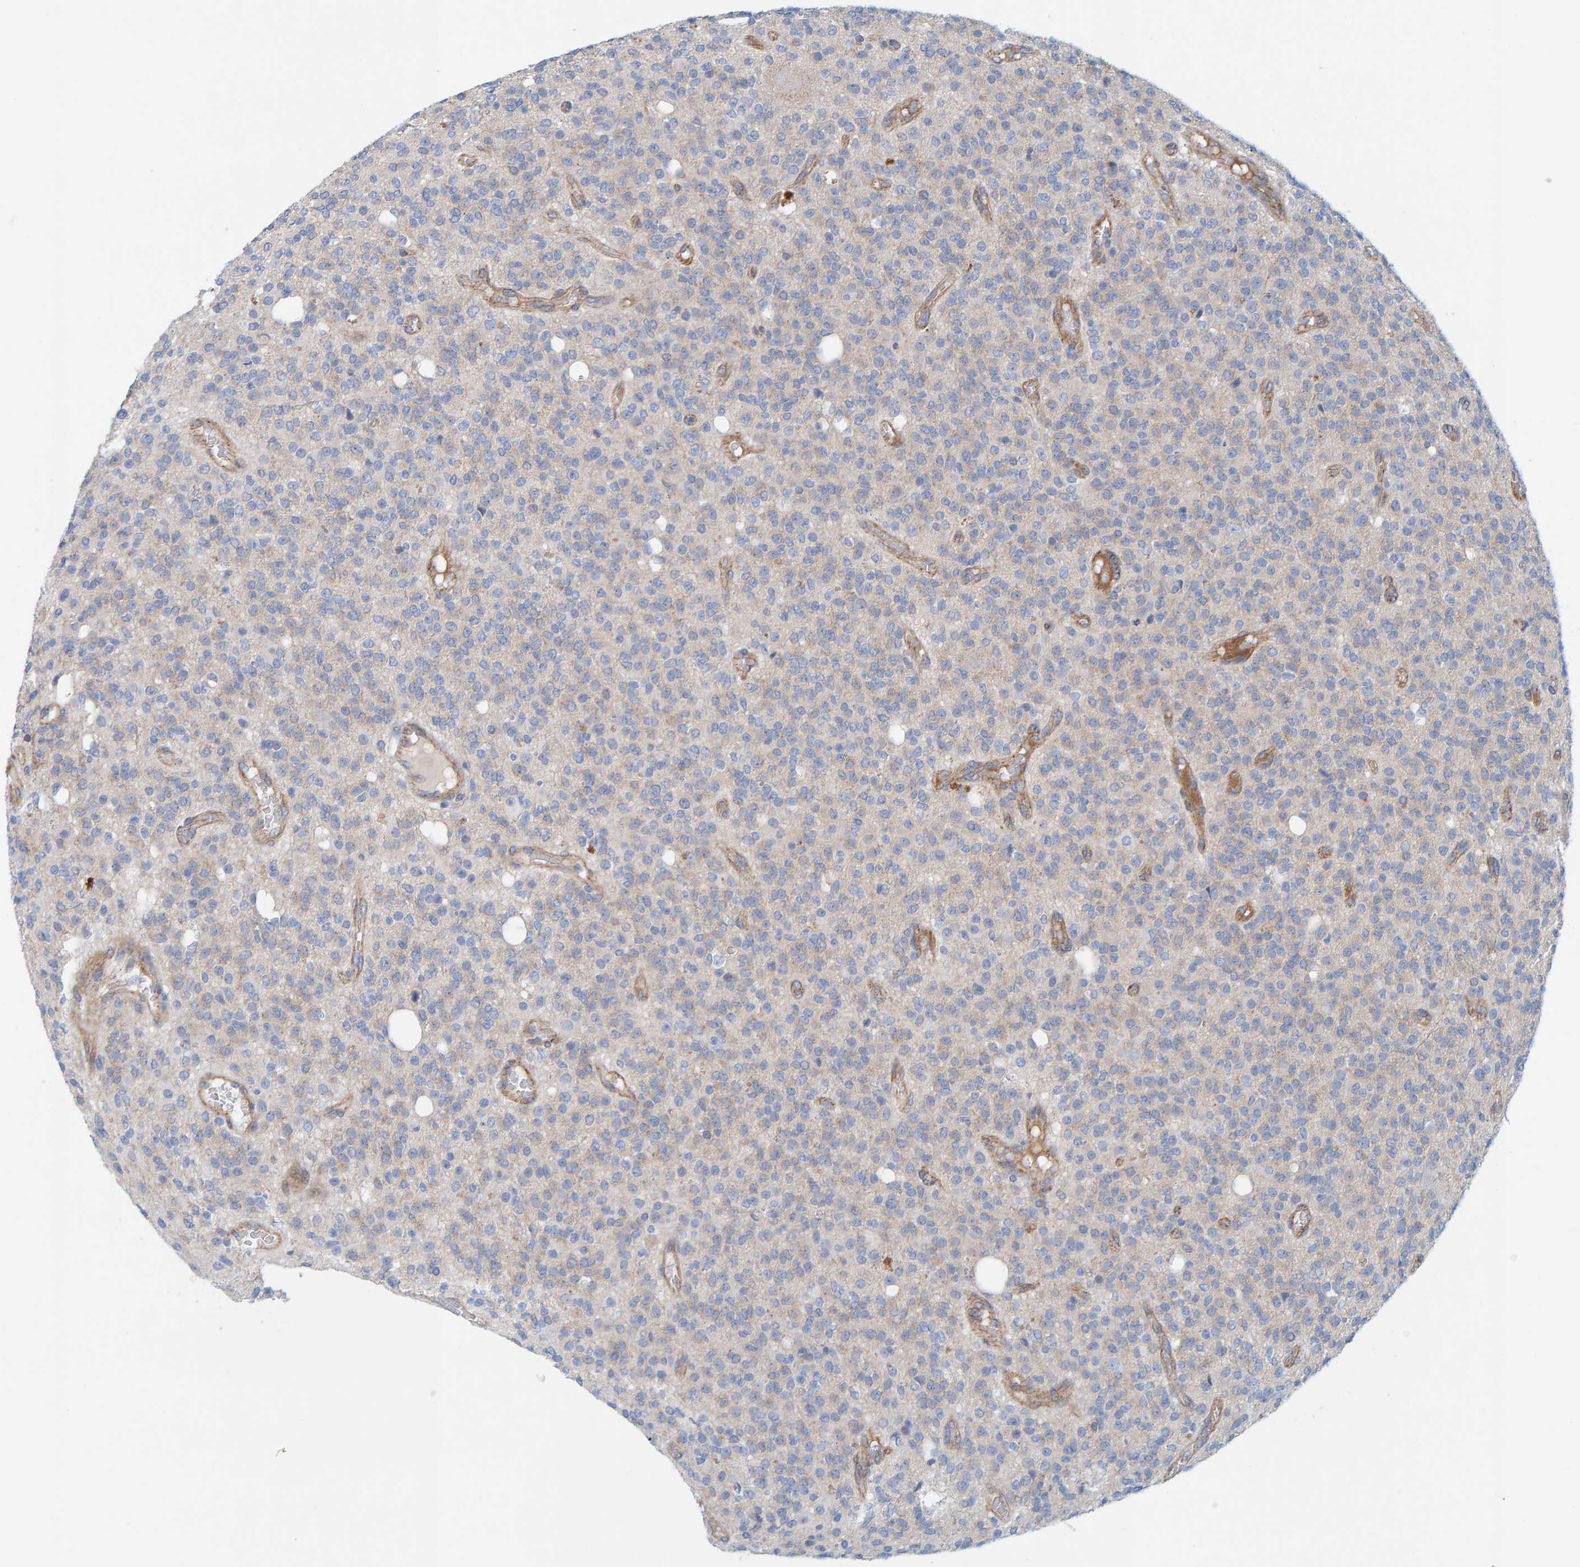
{"staining": {"intensity": "negative", "quantity": "none", "location": "none"}, "tissue": "glioma", "cell_type": "Tumor cells", "image_type": "cancer", "snomed": [{"axis": "morphology", "description": "Glioma, malignant, High grade"}, {"axis": "topography", "description": "Brain"}], "caption": "Glioma was stained to show a protein in brown. There is no significant positivity in tumor cells.", "gene": "KRBA2", "patient": {"sex": "male", "age": 34}}